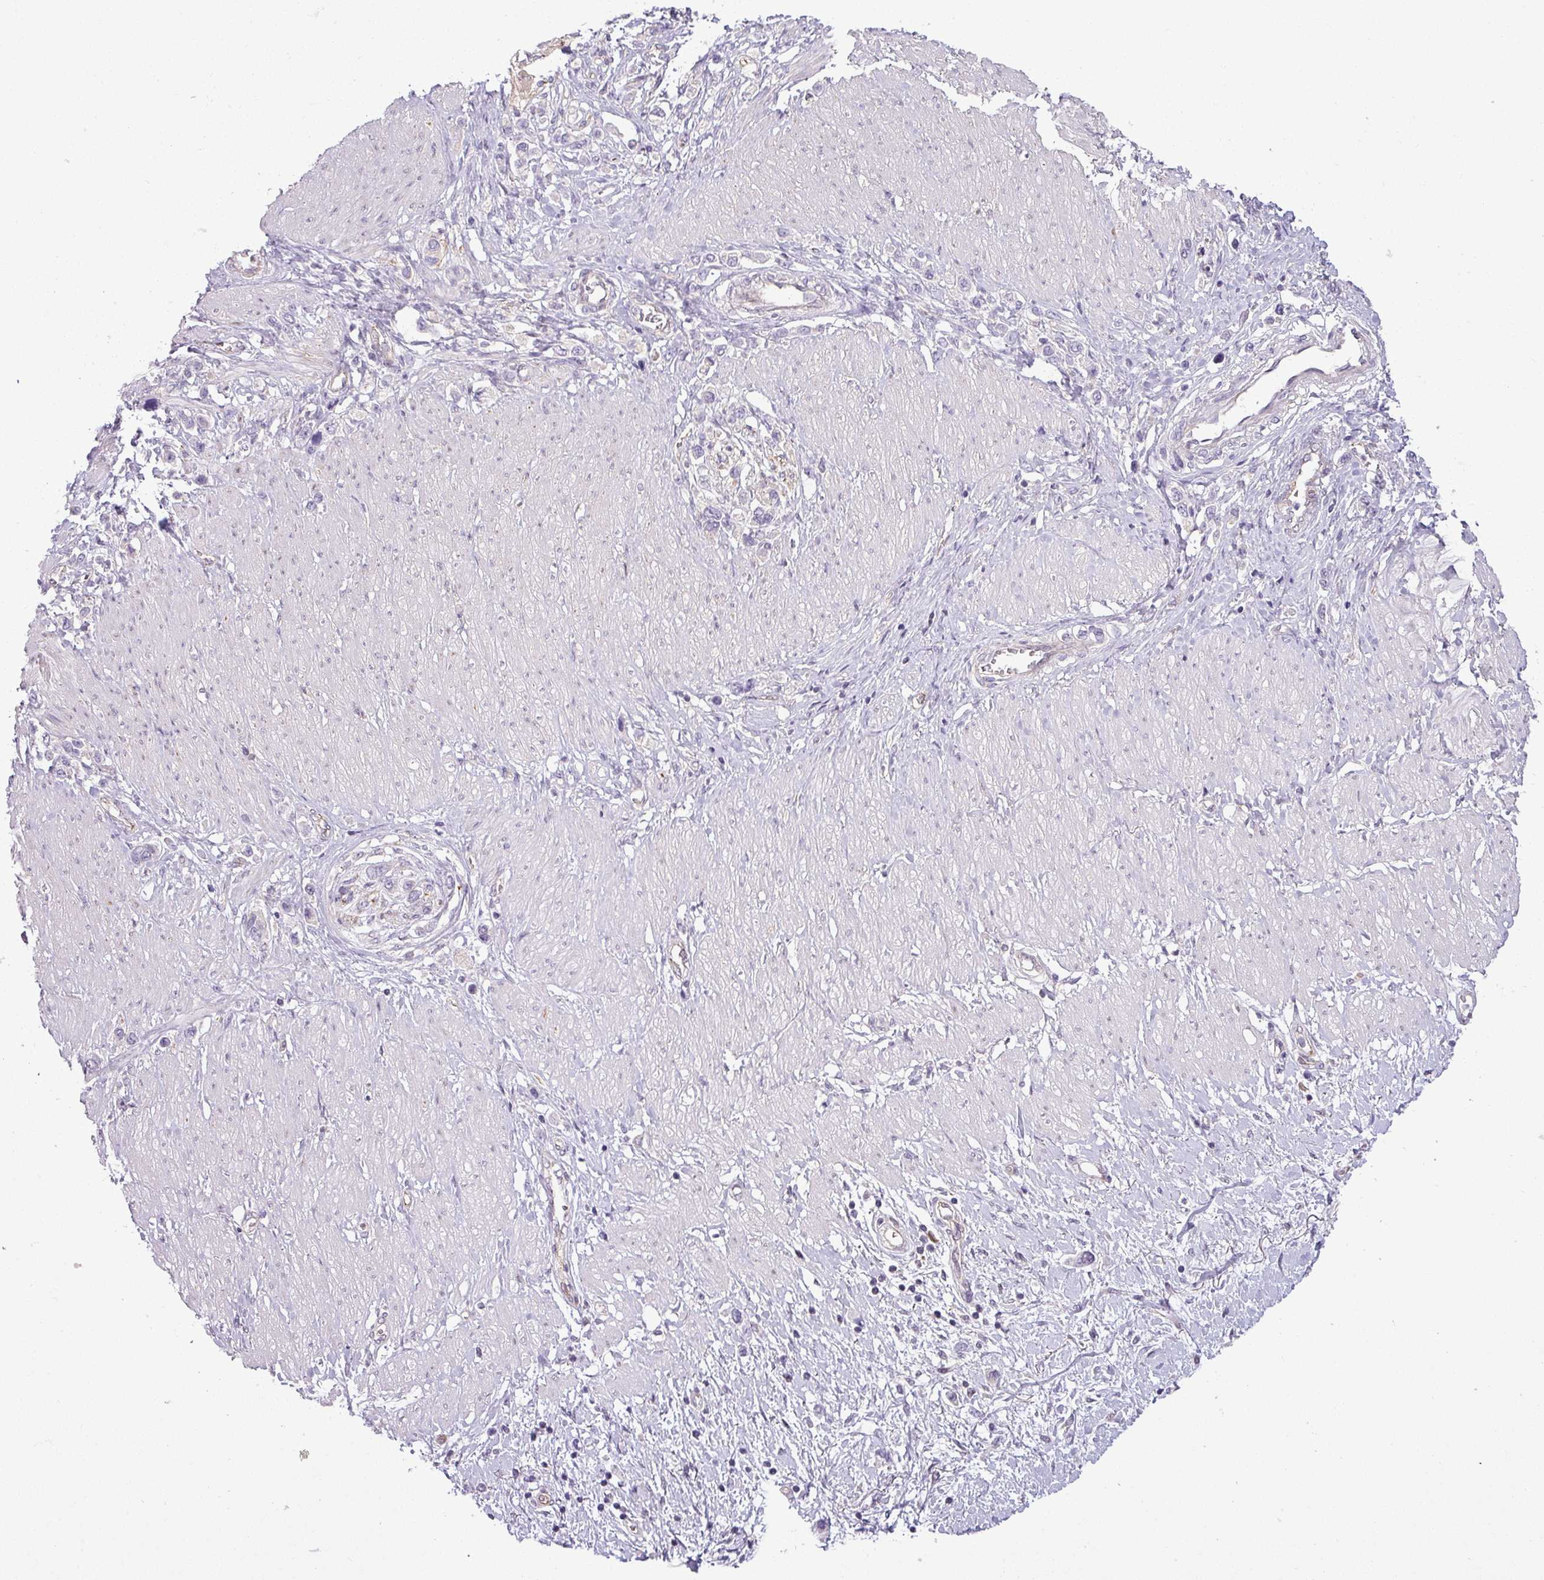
{"staining": {"intensity": "negative", "quantity": "none", "location": "none"}, "tissue": "stomach cancer", "cell_type": "Tumor cells", "image_type": "cancer", "snomed": [{"axis": "morphology", "description": "Normal tissue, NOS"}, {"axis": "morphology", "description": "Adenocarcinoma, NOS"}, {"axis": "topography", "description": "Stomach, upper"}, {"axis": "topography", "description": "Stomach"}], "caption": "Tumor cells show no significant protein positivity in adenocarcinoma (stomach). Nuclei are stained in blue.", "gene": "CCDC144A", "patient": {"sex": "female", "age": 65}}